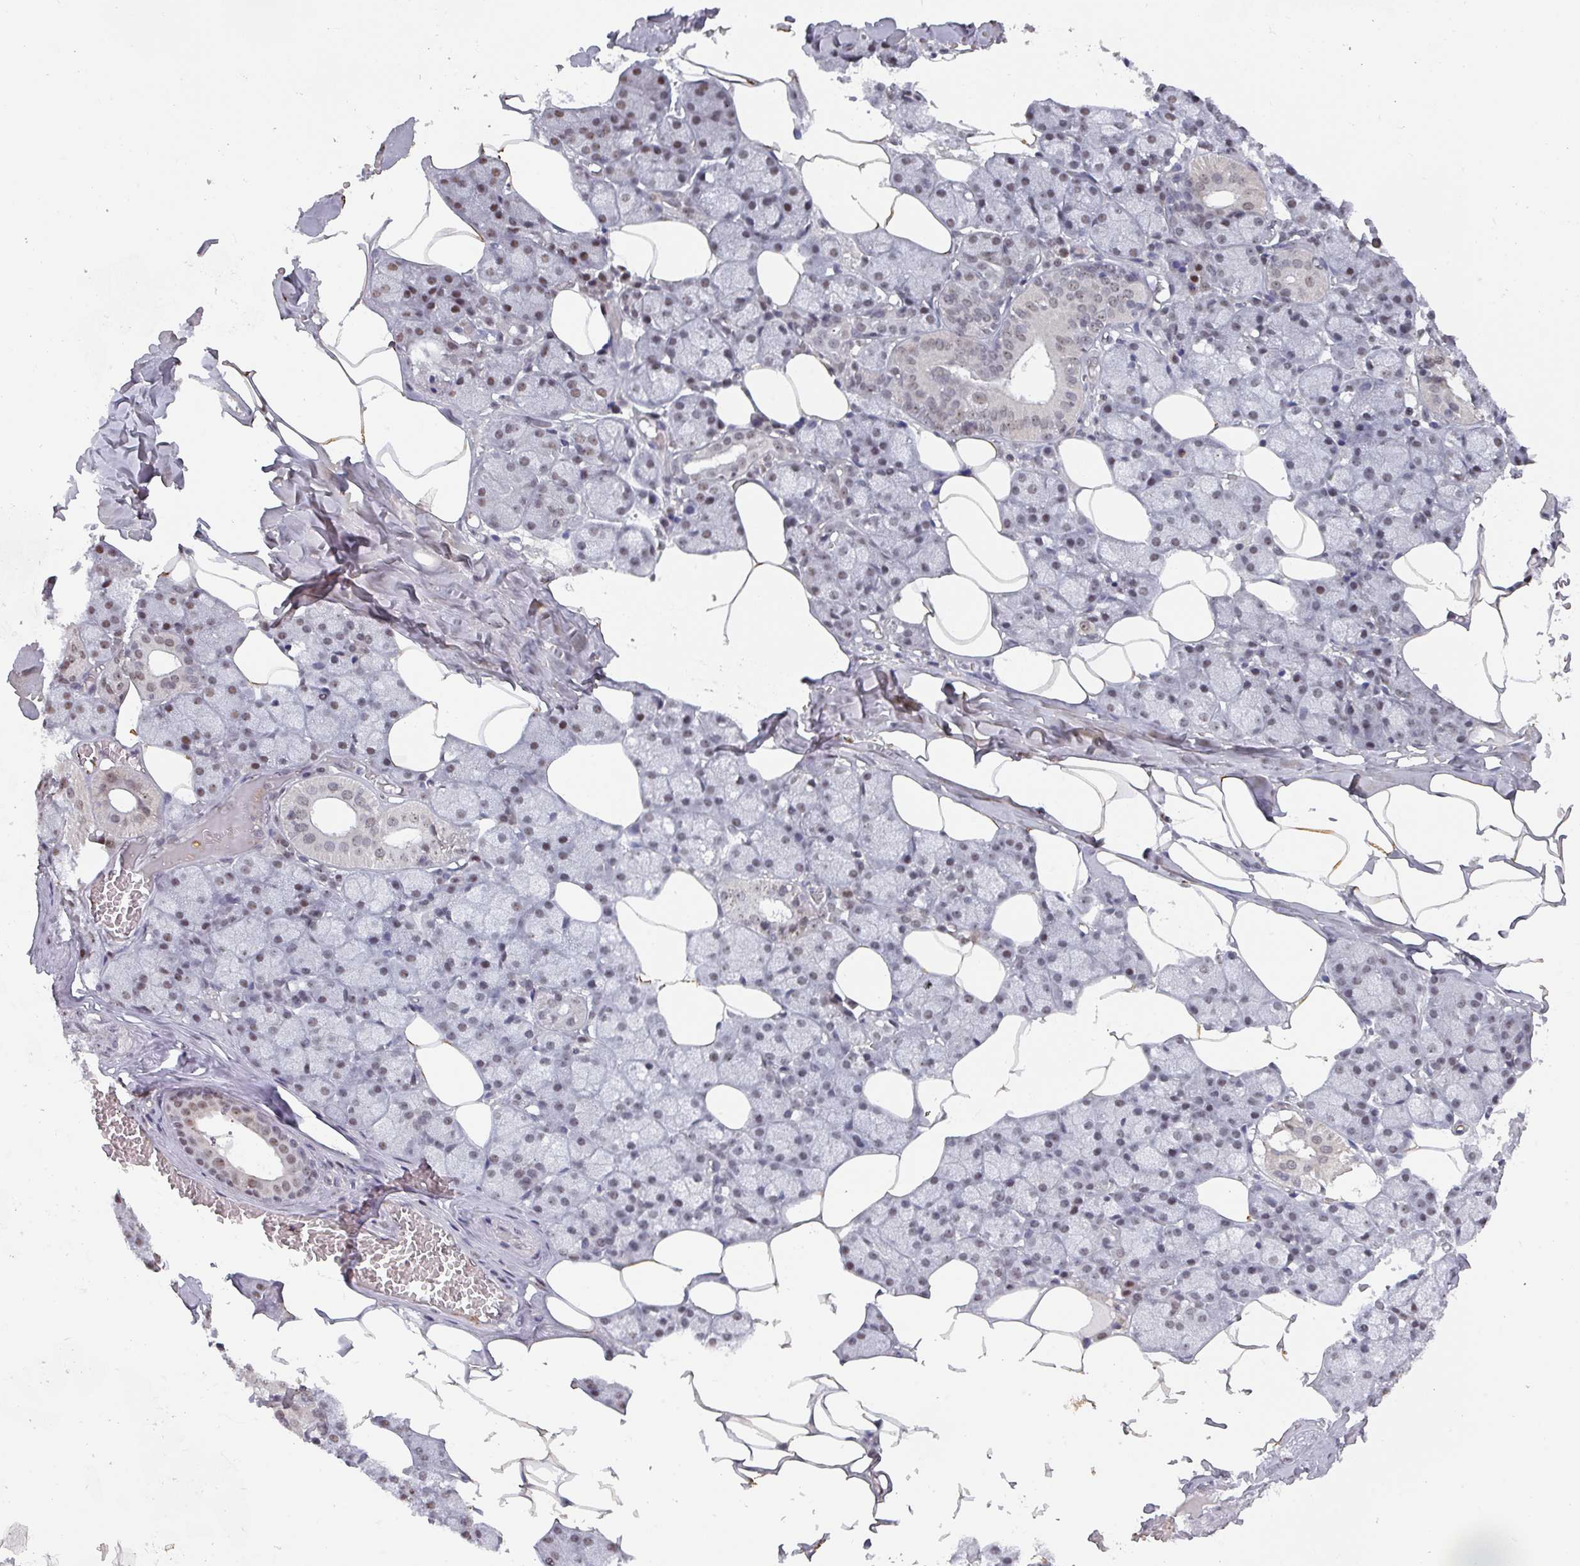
{"staining": {"intensity": "weak", "quantity": "<25%", "location": "nuclear"}, "tissue": "salivary gland", "cell_type": "Glandular cells", "image_type": "normal", "snomed": [{"axis": "morphology", "description": "Normal tissue, NOS"}, {"axis": "topography", "description": "Salivary gland"}], "caption": "Histopathology image shows no significant protein staining in glandular cells of benign salivary gland.", "gene": "ZNF654", "patient": {"sex": "male", "age": 62}}